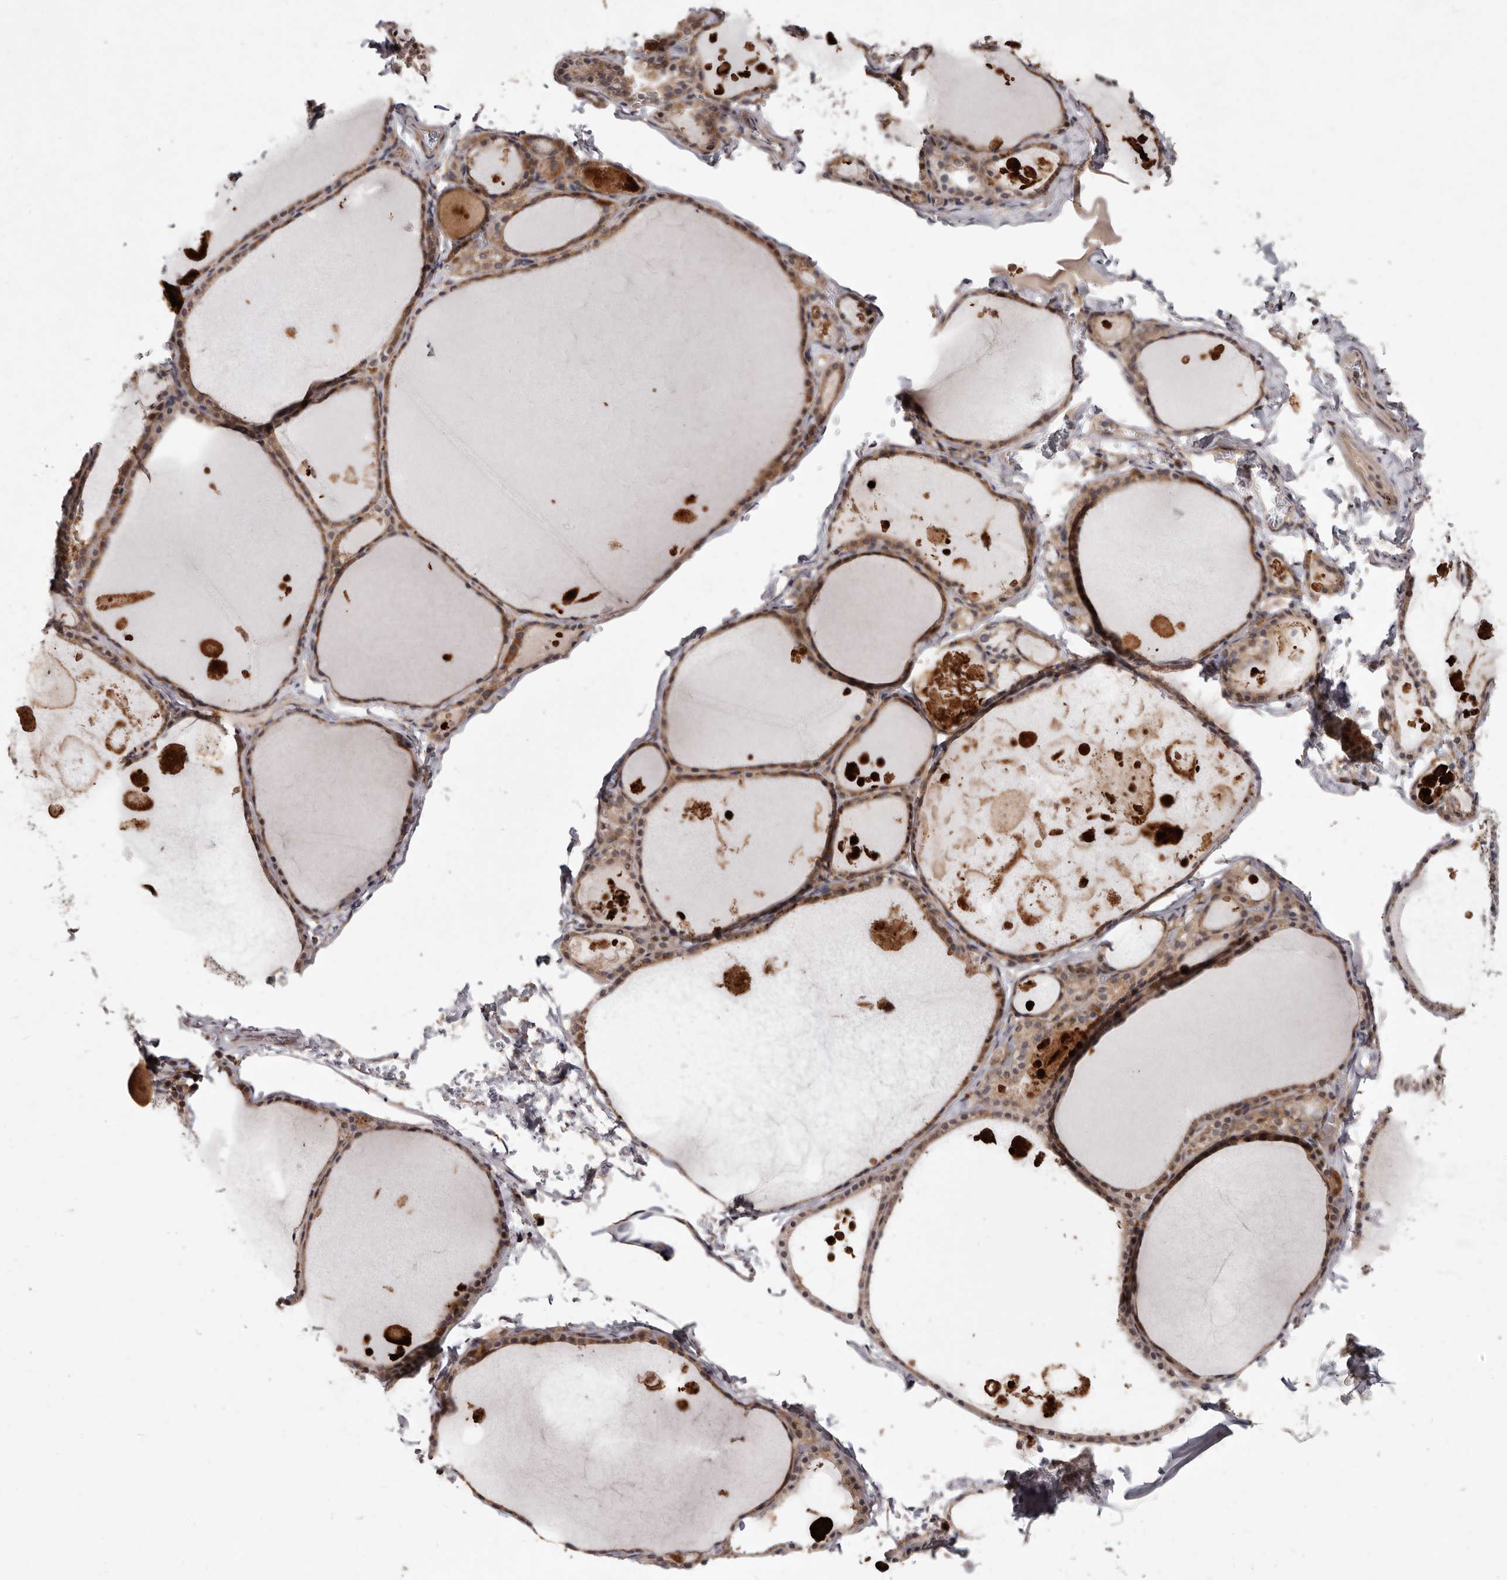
{"staining": {"intensity": "moderate", "quantity": ">75%", "location": "cytoplasmic/membranous"}, "tissue": "thyroid gland", "cell_type": "Glandular cells", "image_type": "normal", "snomed": [{"axis": "morphology", "description": "Normal tissue, NOS"}, {"axis": "topography", "description": "Thyroid gland"}], "caption": "Immunohistochemistry (IHC) image of normal human thyroid gland stained for a protein (brown), which displays medium levels of moderate cytoplasmic/membranous expression in approximately >75% of glandular cells.", "gene": "FLAD1", "patient": {"sex": "male", "age": 56}}